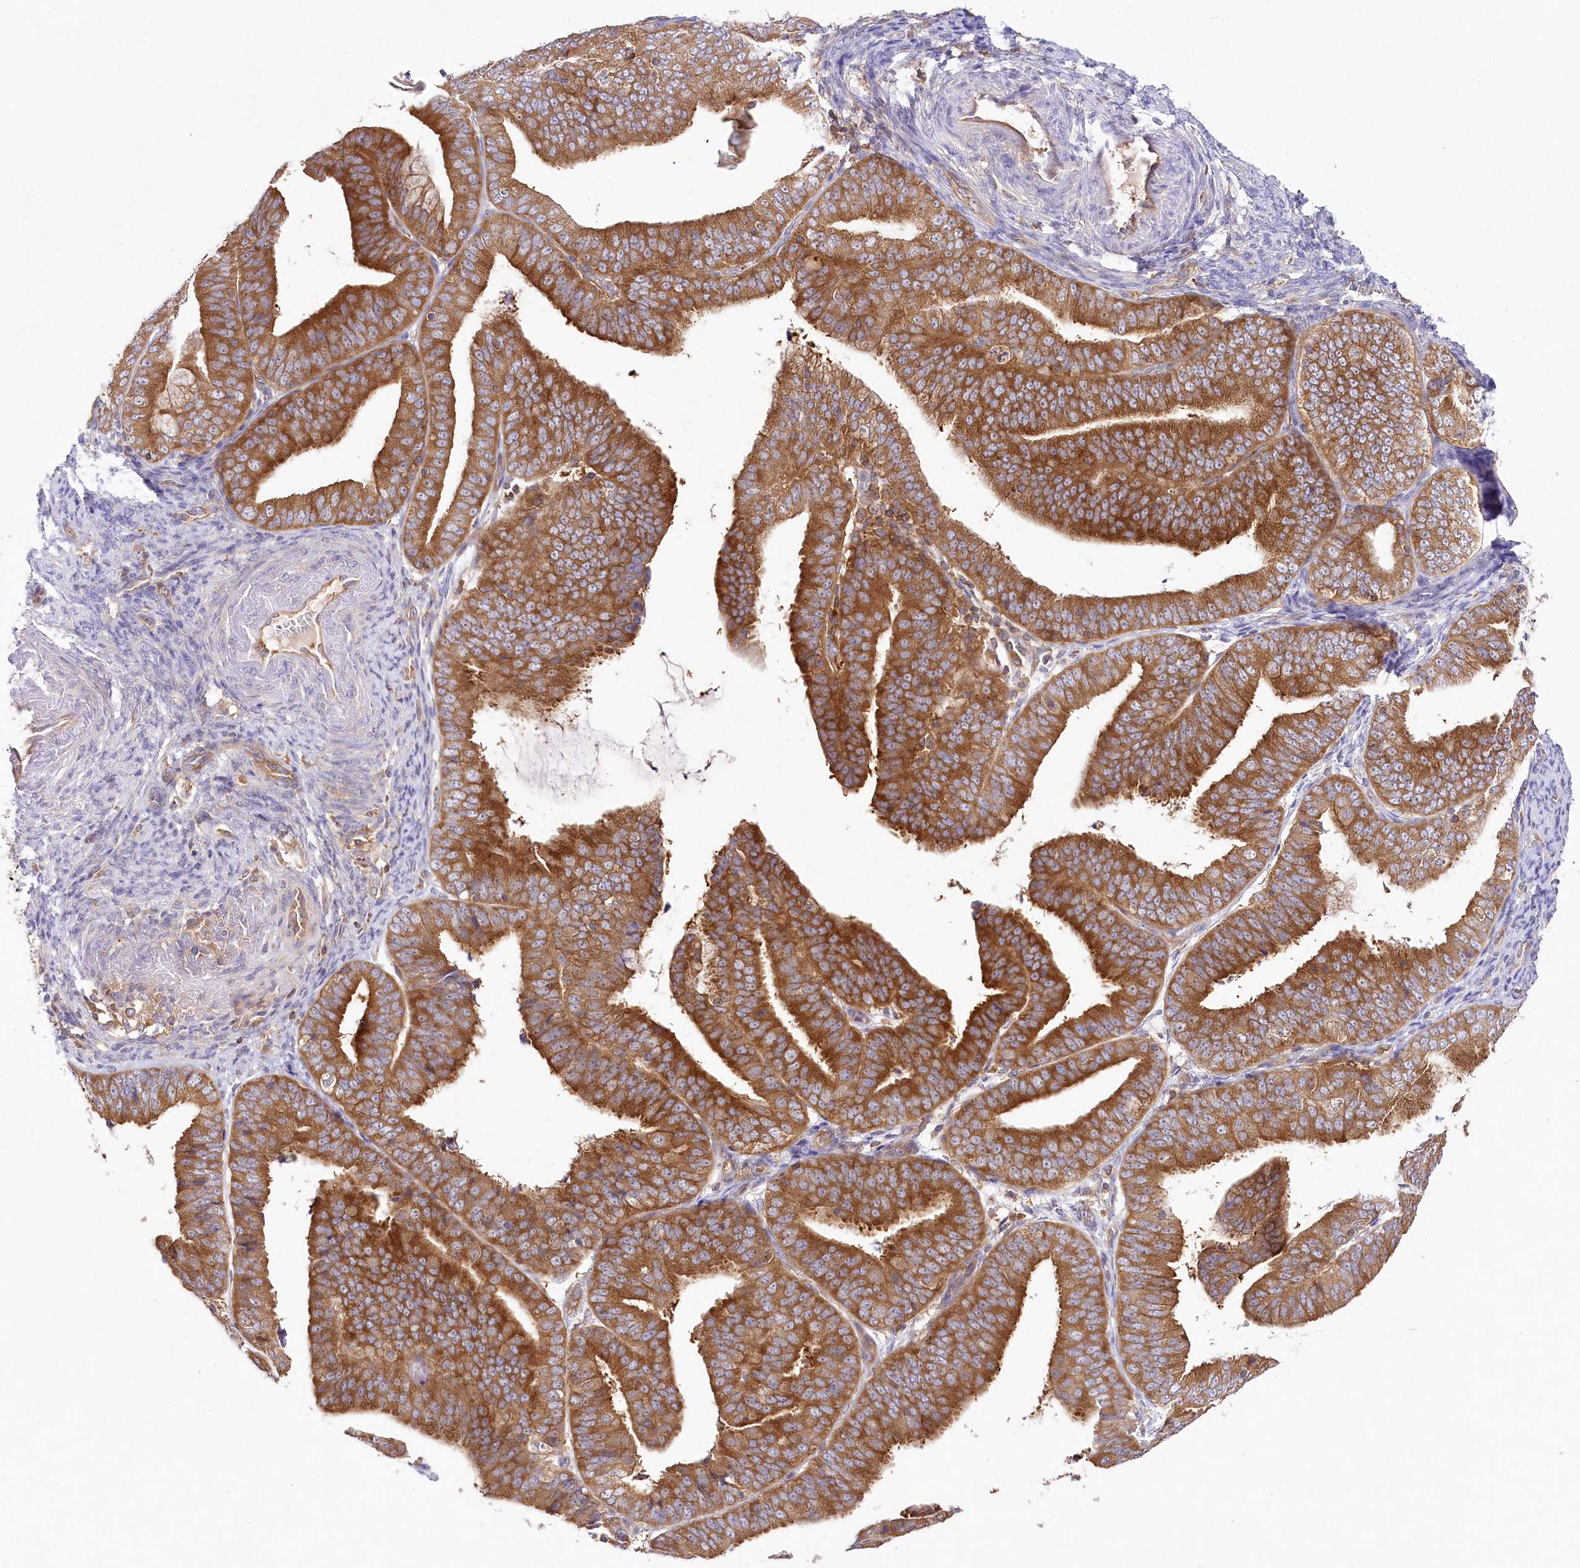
{"staining": {"intensity": "moderate", "quantity": ">75%", "location": "cytoplasmic/membranous"}, "tissue": "endometrial cancer", "cell_type": "Tumor cells", "image_type": "cancer", "snomed": [{"axis": "morphology", "description": "Adenocarcinoma, NOS"}, {"axis": "topography", "description": "Endometrium"}], "caption": "A micrograph of human endometrial cancer stained for a protein reveals moderate cytoplasmic/membranous brown staining in tumor cells. (IHC, brightfield microscopy, high magnification).", "gene": "ABRAXAS2", "patient": {"sex": "female", "age": 63}}